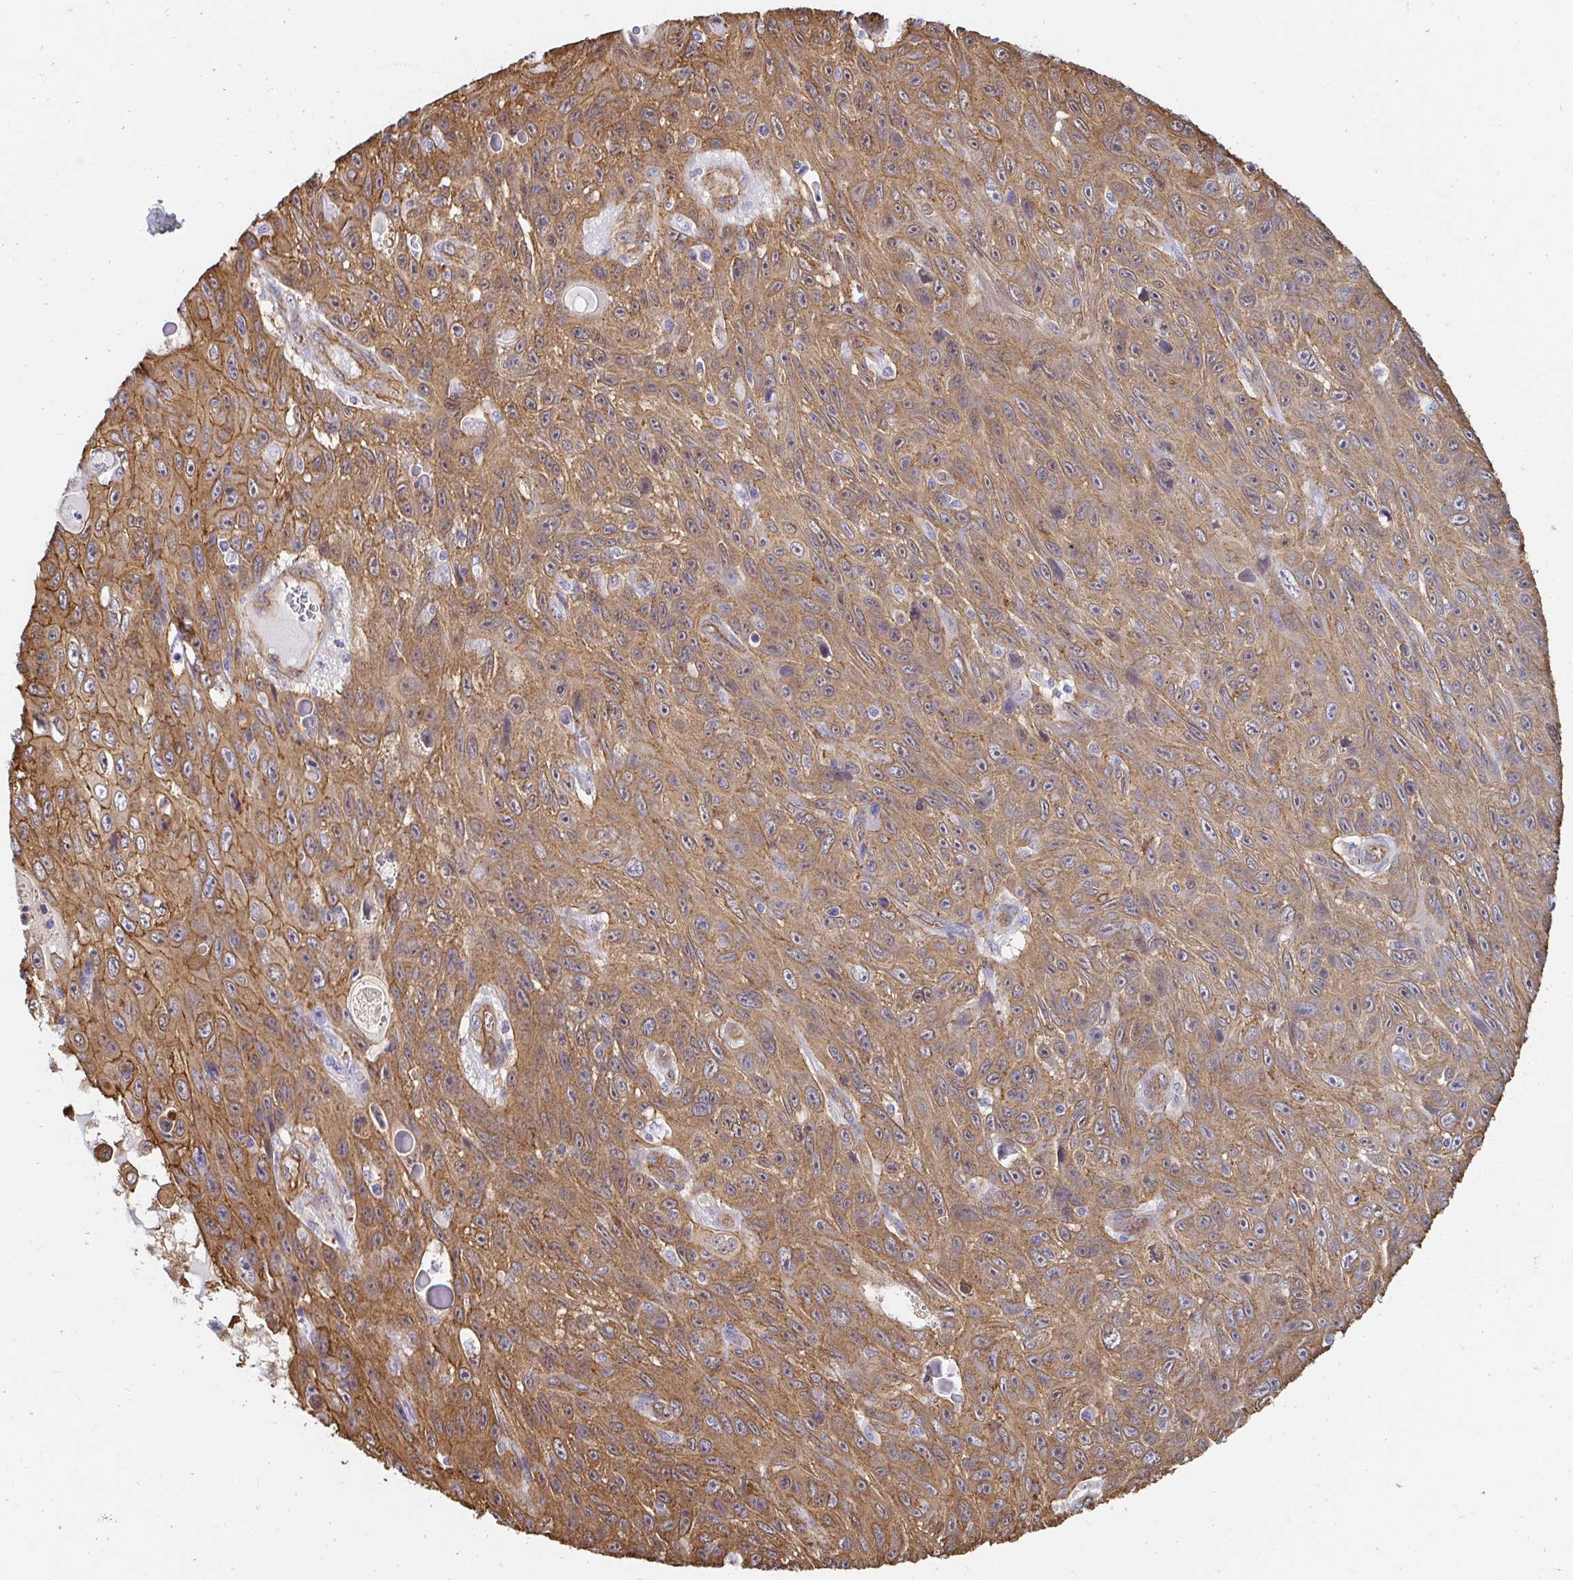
{"staining": {"intensity": "moderate", "quantity": ">75%", "location": "cytoplasmic/membranous"}, "tissue": "skin cancer", "cell_type": "Tumor cells", "image_type": "cancer", "snomed": [{"axis": "morphology", "description": "Squamous cell carcinoma, NOS"}, {"axis": "topography", "description": "Skin"}], "caption": "Approximately >75% of tumor cells in skin cancer (squamous cell carcinoma) show moderate cytoplasmic/membranous protein positivity as visualized by brown immunohistochemical staining.", "gene": "CTTN", "patient": {"sex": "male", "age": 82}}